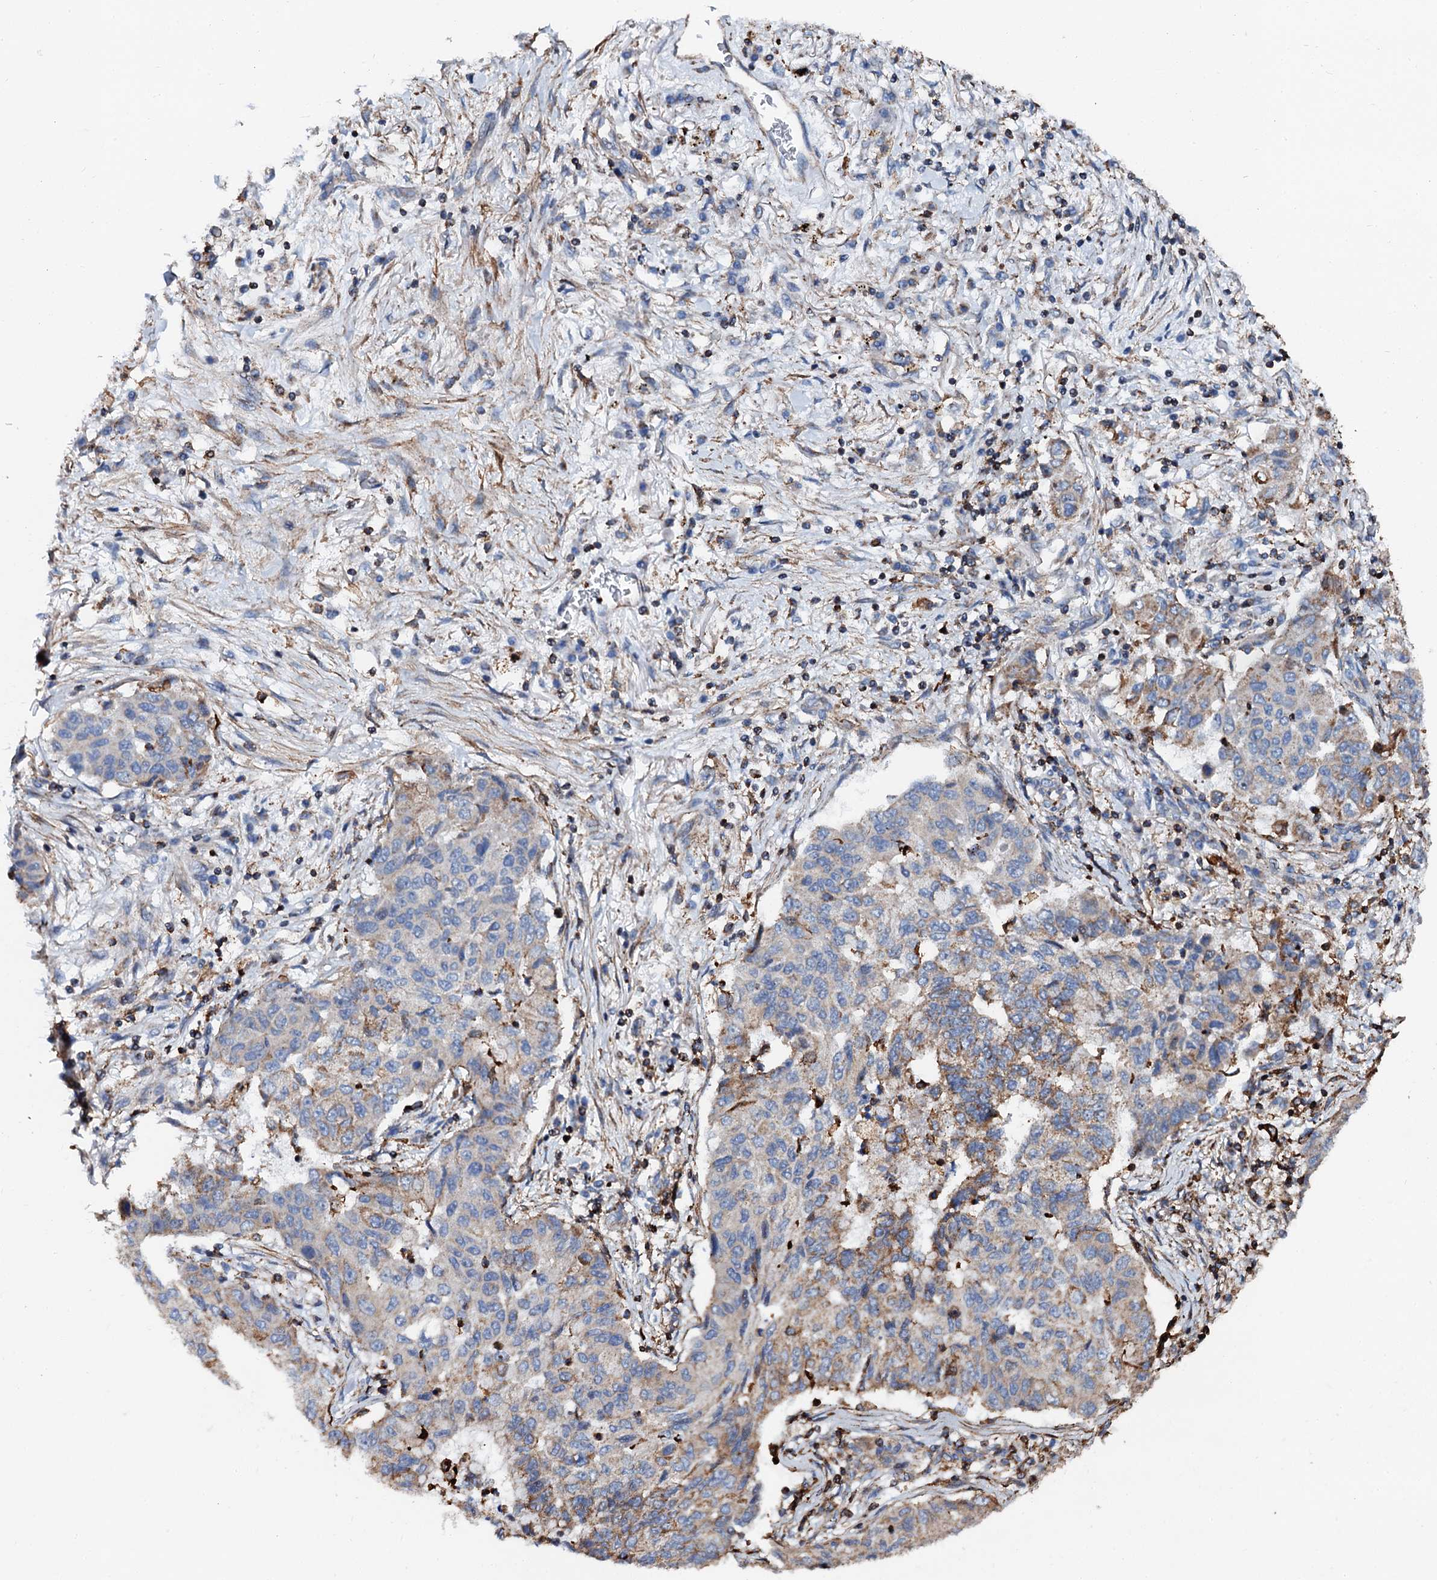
{"staining": {"intensity": "moderate", "quantity": "<25%", "location": "cytoplasmic/membranous"}, "tissue": "lung cancer", "cell_type": "Tumor cells", "image_type": "cancer", "snomed": [{"axis": "morphology", "description": "Squamous cell carcinoma, NOS"}, {"axis": "topography", "description": "Lung"}], "caption": "Immunohistochemistry photomicrograph of neoplastic tissue: human squamous cell carcinoma (lung) stained using immunohistochemistry (IHC) displays low levels of moderate protein expression localized specifically in the cytoplasmic/membranous of tumor cells, appearing as a cytoplasmic/membranous brown color.", "gene": "INTS10", "patient": {"sex": "male", "age": 74}}